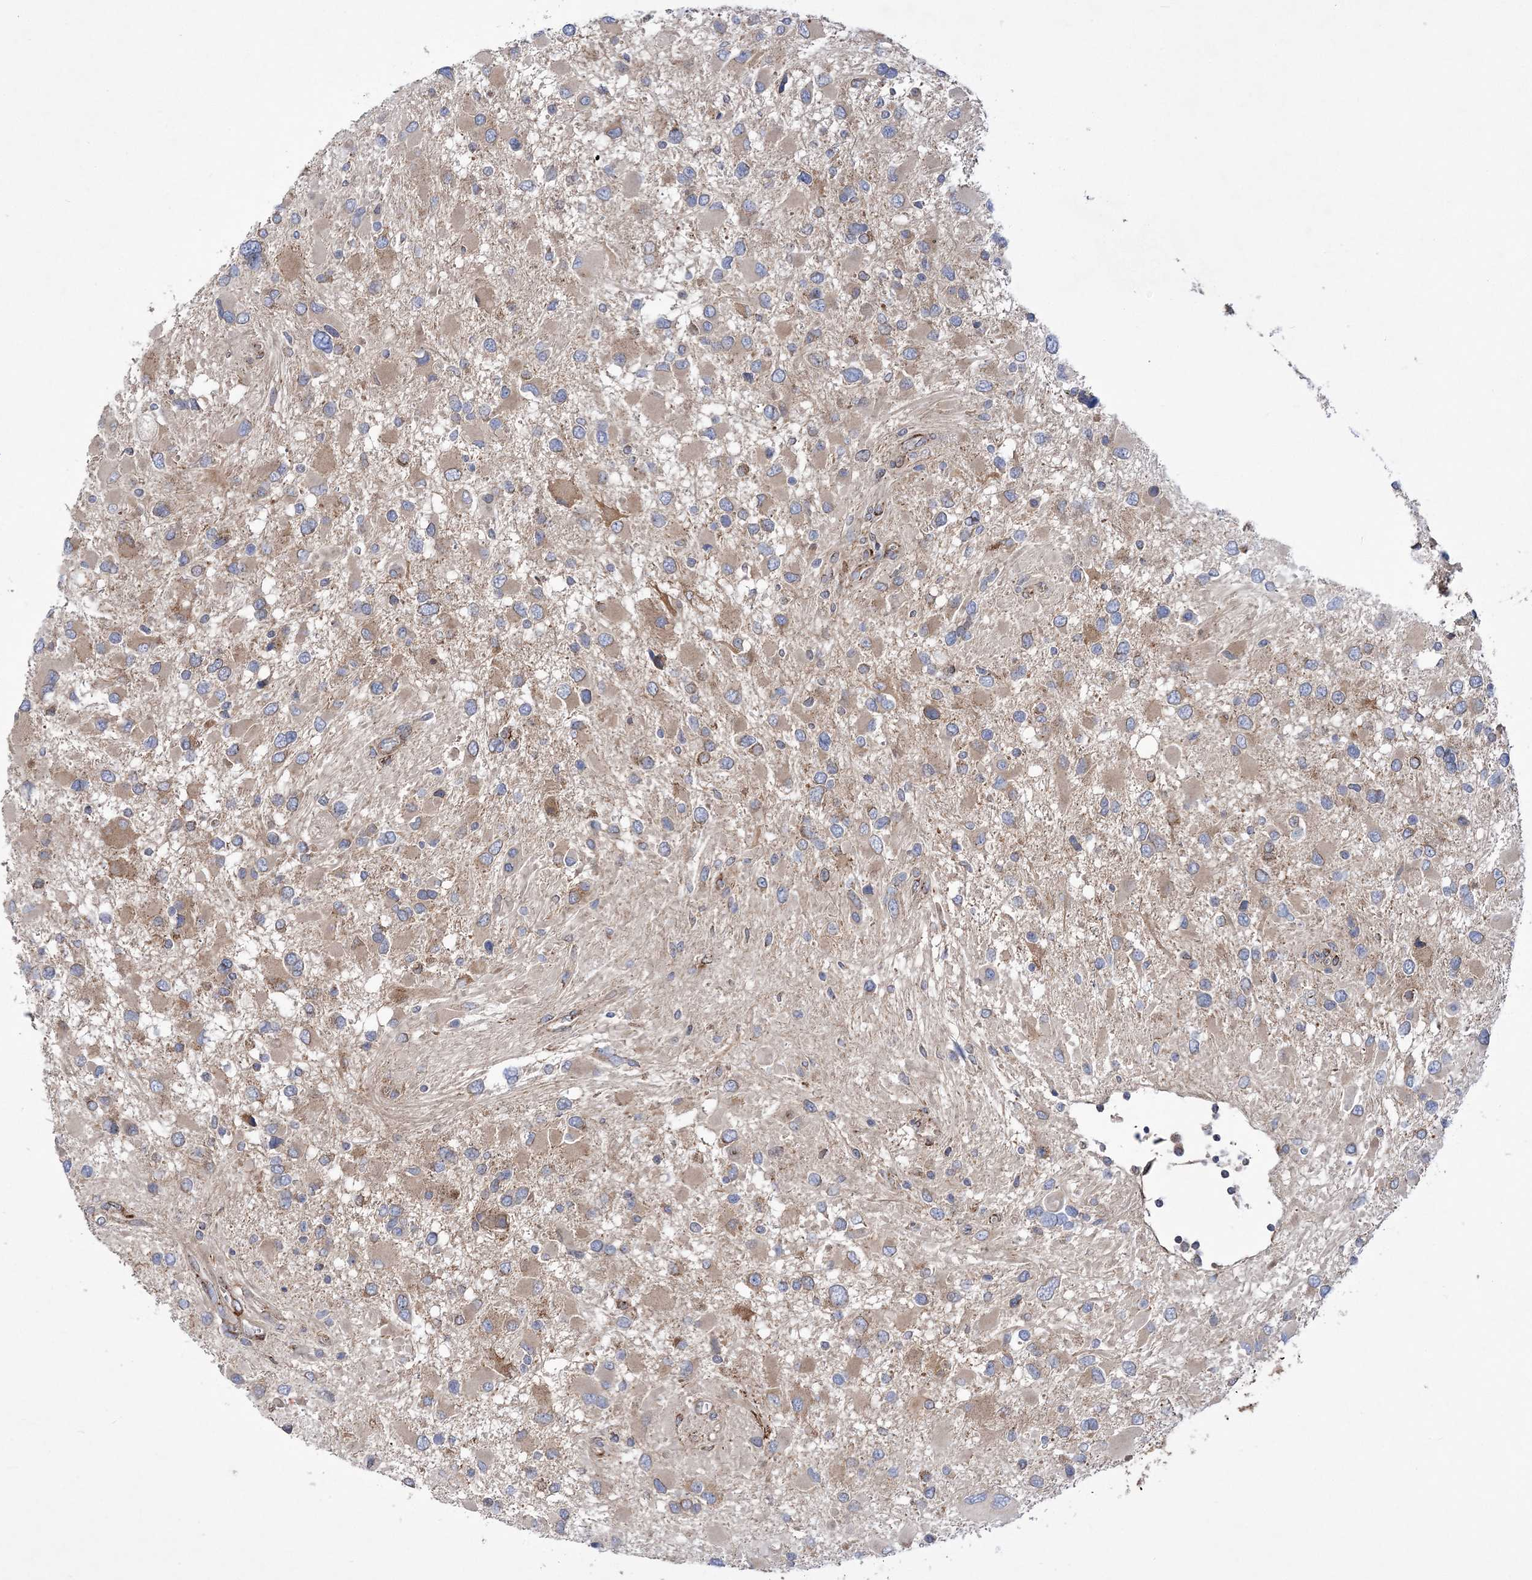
{"staining": {"intensity": "weak", "quantity": "25%-75%", "location": "cytoplasmic/membranous"}, "tissue": "glioma", "cell_type": "Tumor cells", "image_type": "cancer", "snomed": [{"axis": "morphology", "description": "Glioma, malignant, High grade"}, {"axis": "topography", "description": "Brain"}], "caption": "Human glioma stained for a protein (brown) exhibits weak cytoplasmic/membranous positive expression in about 25%-75% of tumor cells.", "gene": "COPB2", "patient": {"sex": "male", "age": 53}}